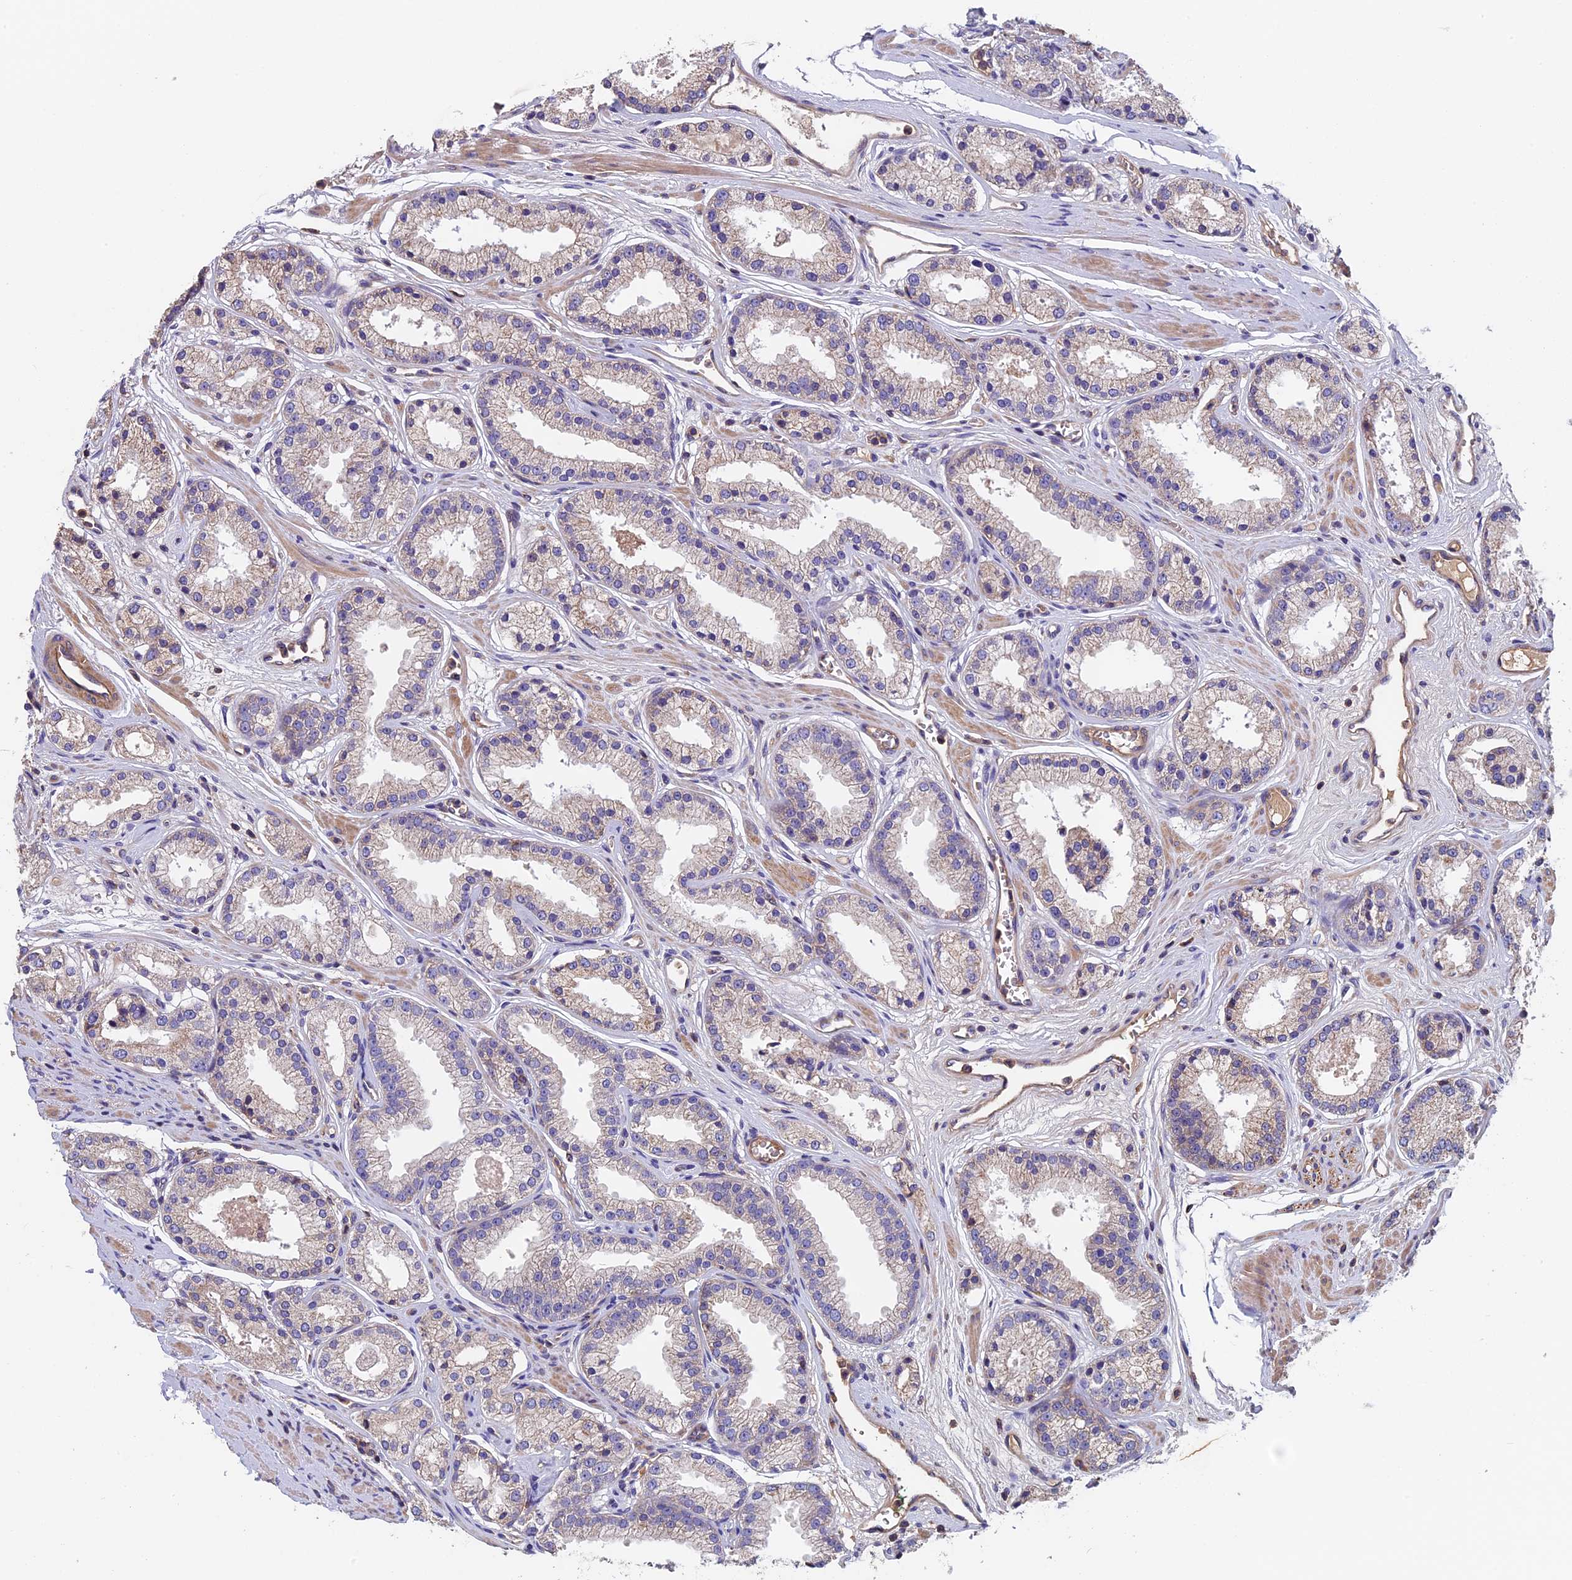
{"staining": {"intensity": "negative", "quantity": "none", "location": "none"}, "tissue": "prostate cancer", "cell_type": "Tumor cells", "image_type": "cancer", "snomed": [{"axis": "morphology", "description": "Adenocarcinoma, Low grade"}, {"axis": "topography", "description": "Prostate"}], "caption": "The immunohistochemistry histopathology image has no significant staining in tumor cells of prostate cancer tissue. (Immunohistochemistry (ihc), brightfield microscopy, high magnification).", "gene": "CCDC153", "patient": {"sex": "male", "age": 59}}